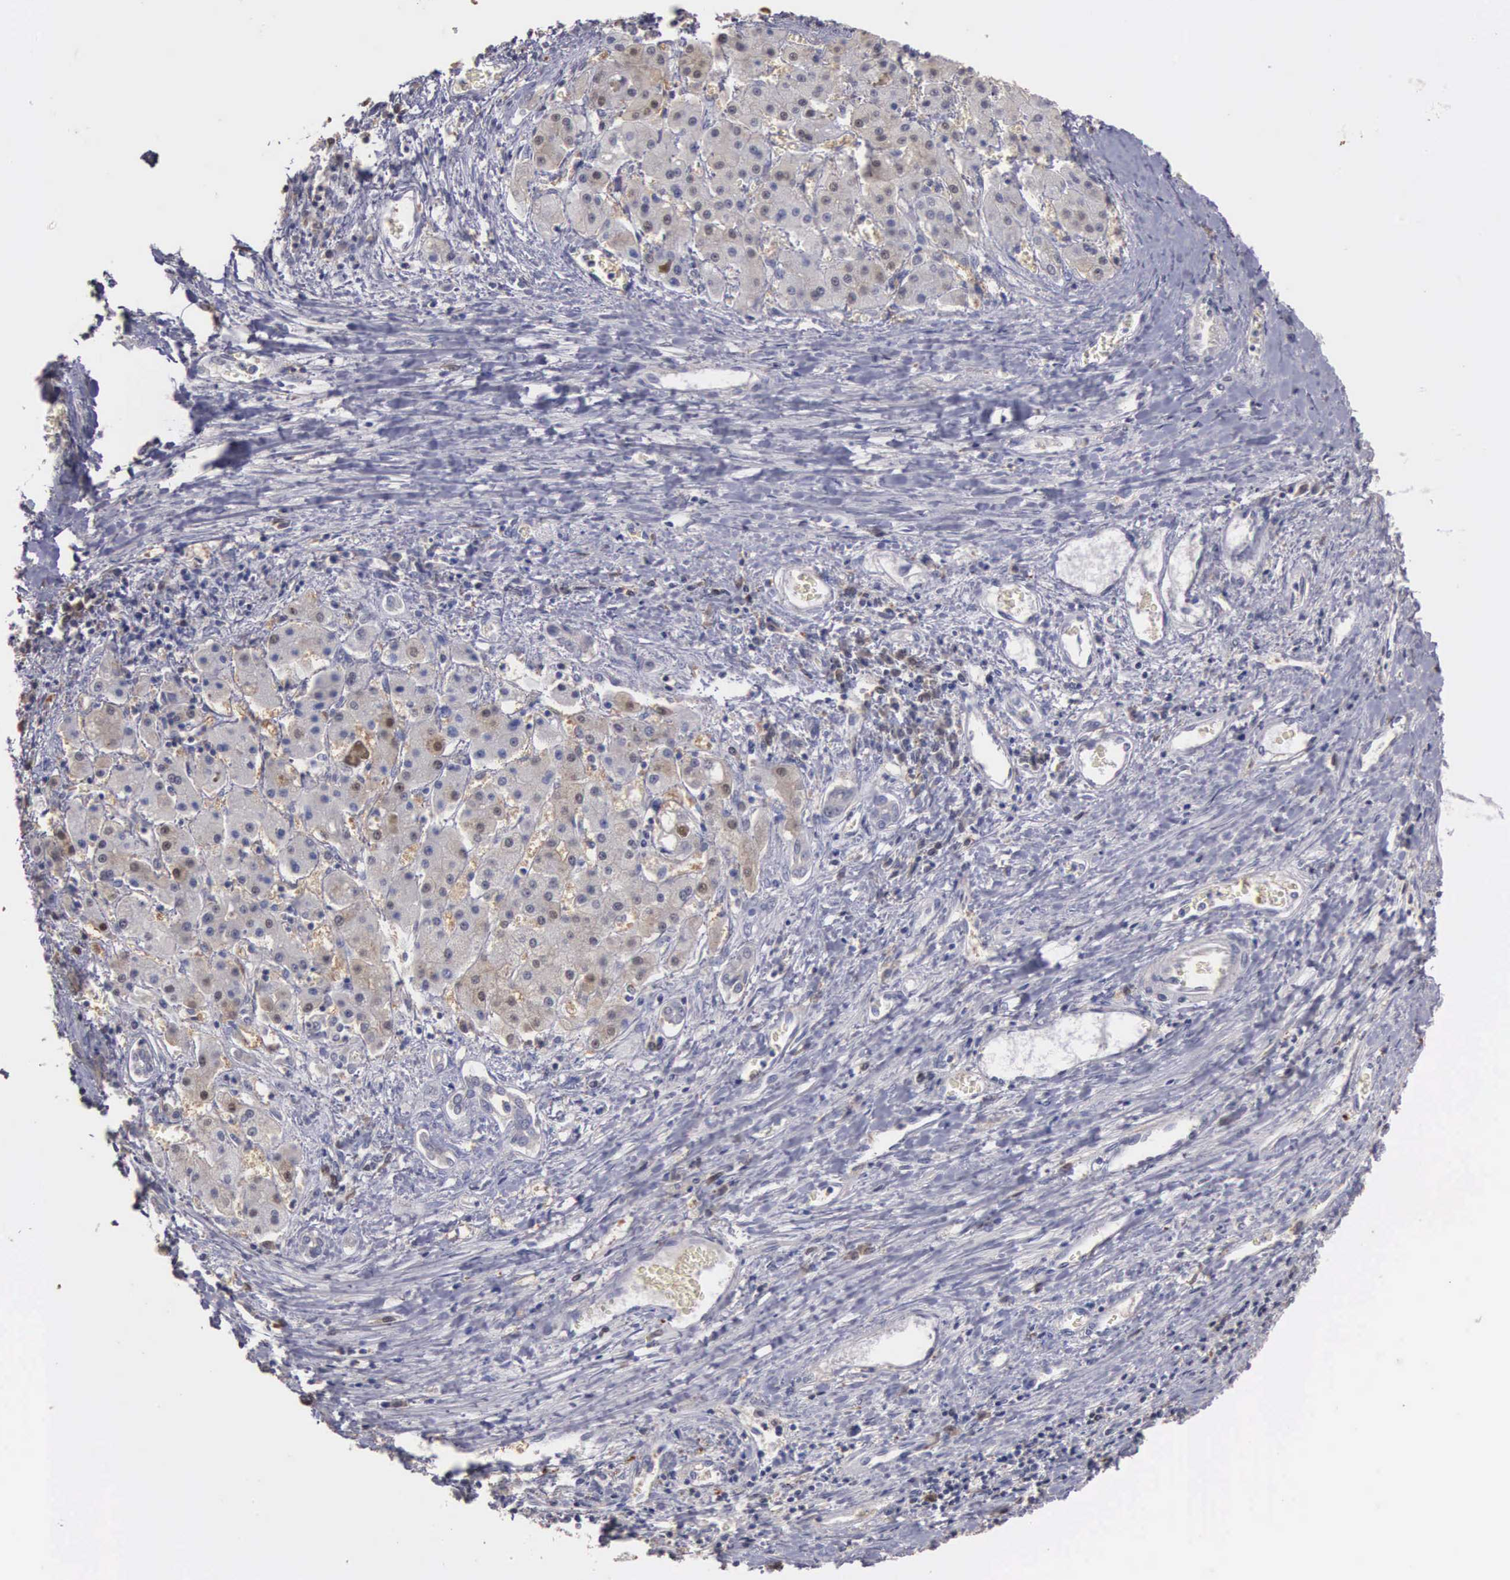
{"staining": {"intensity": "weak", "quantity": "25%-75%", "location": "cytoplasmic/membranous"}, "tissue": "liver cancer", "cell_type": "Tumor cells", "image_type": "cancer", "snomed": [{"axis": "morphology", "description": "Carcinoma, Hepatocellular, NOS"}, {"axis": "topography", "description": "Liver"}], "caption": "Human liver cancer (hepatocellular carcinoma) stained with a protein marker reveals weak staining in tumor cells.", "gene": "ENO3", "patient": {"sex": "male", "age": 24}}